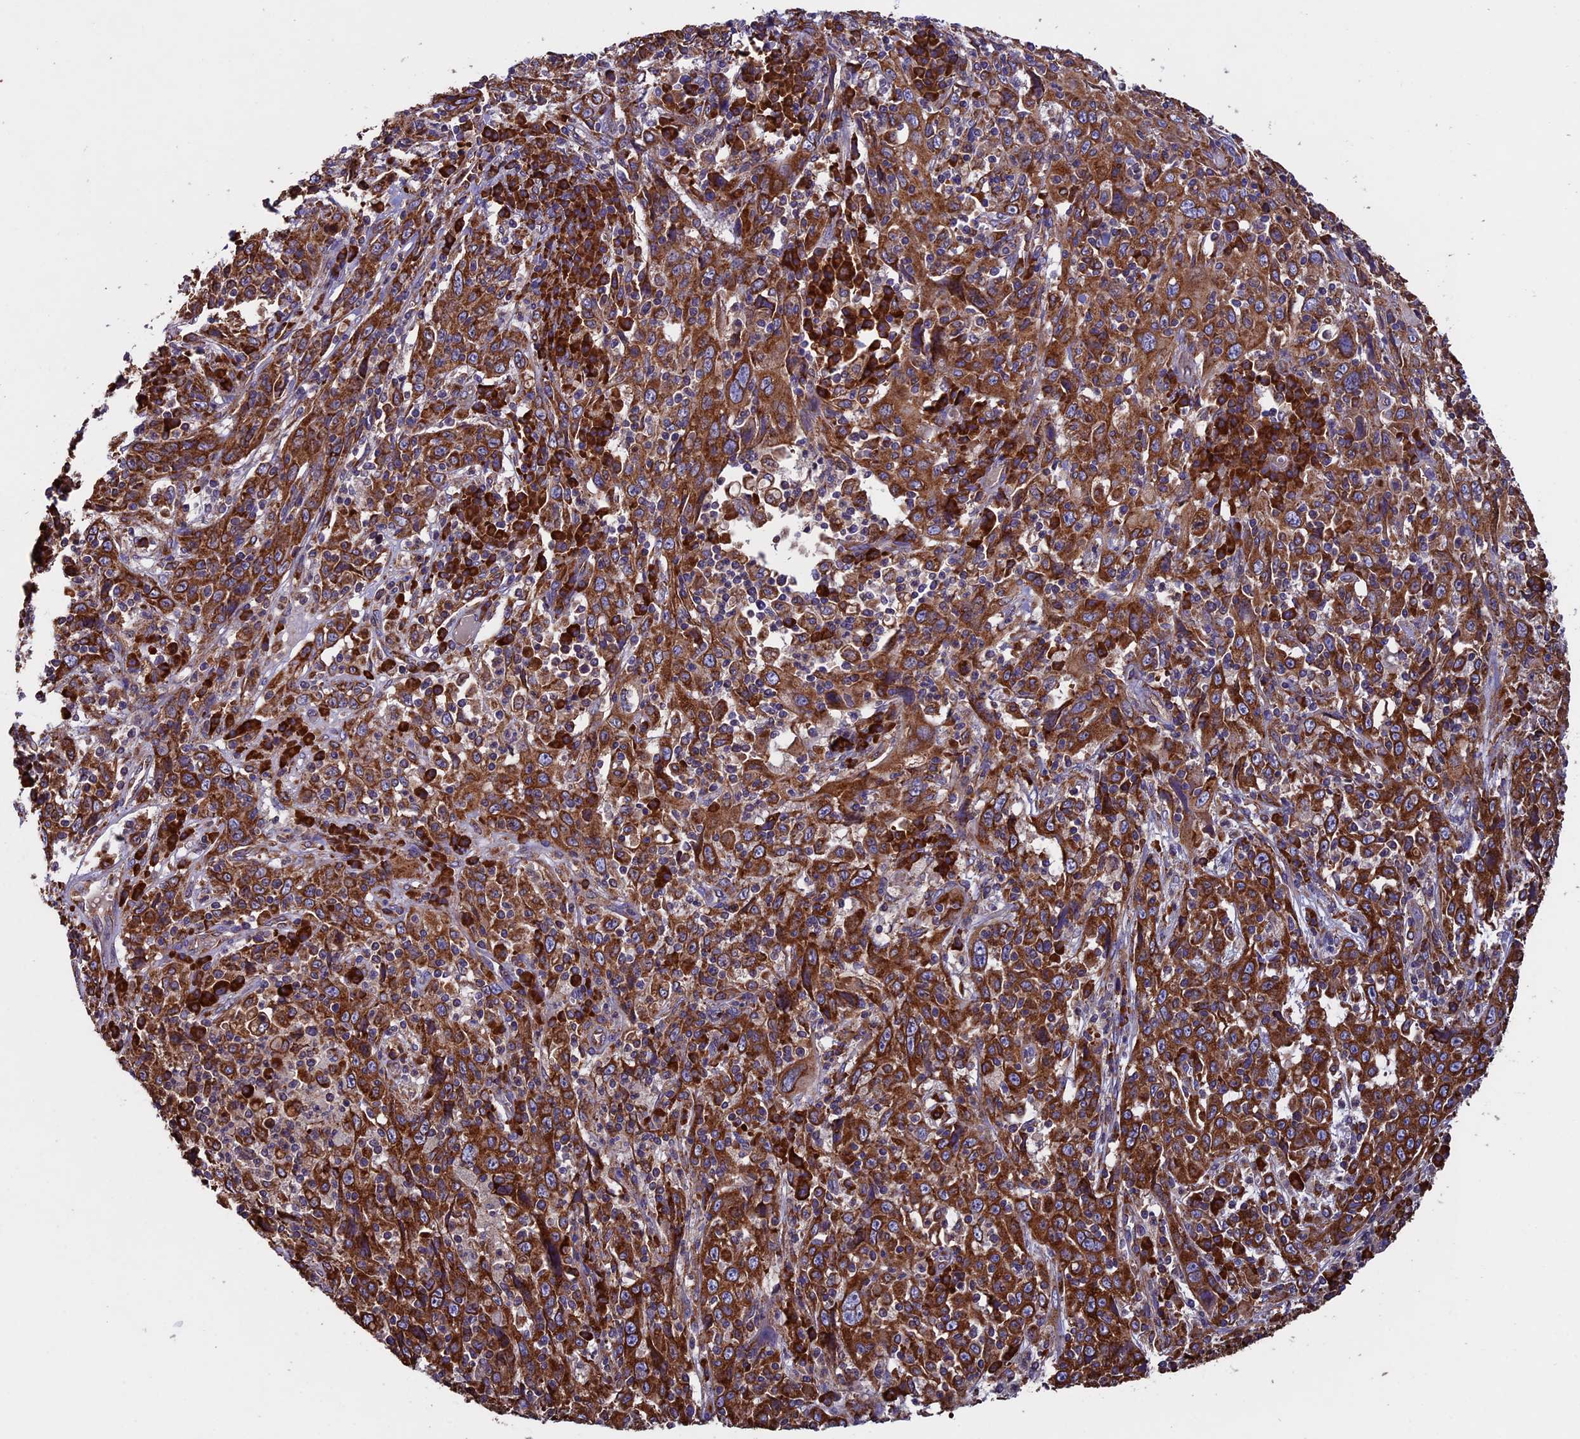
{"staining": {"intensity": "strong", "quantity": ">75%", "location": "cytoplasmic/membranous"}, "tissue": "cervical cancer", "cell_type": "Tumor cells", "image_type": "cancer", "snomed": [{"axis": "morphology", "description": "Squamous cell carcinoma, NOS"}, {"axis": "topography", "description": "Cervix"}], "caption": "Human cervical cancer stained with a brown dye shows strong cytoplasmic/membranous positive staining in approximately >75% of tumor cells.", "gene": "BTBD3", "patient": {"sex": "female", "age": 46}}